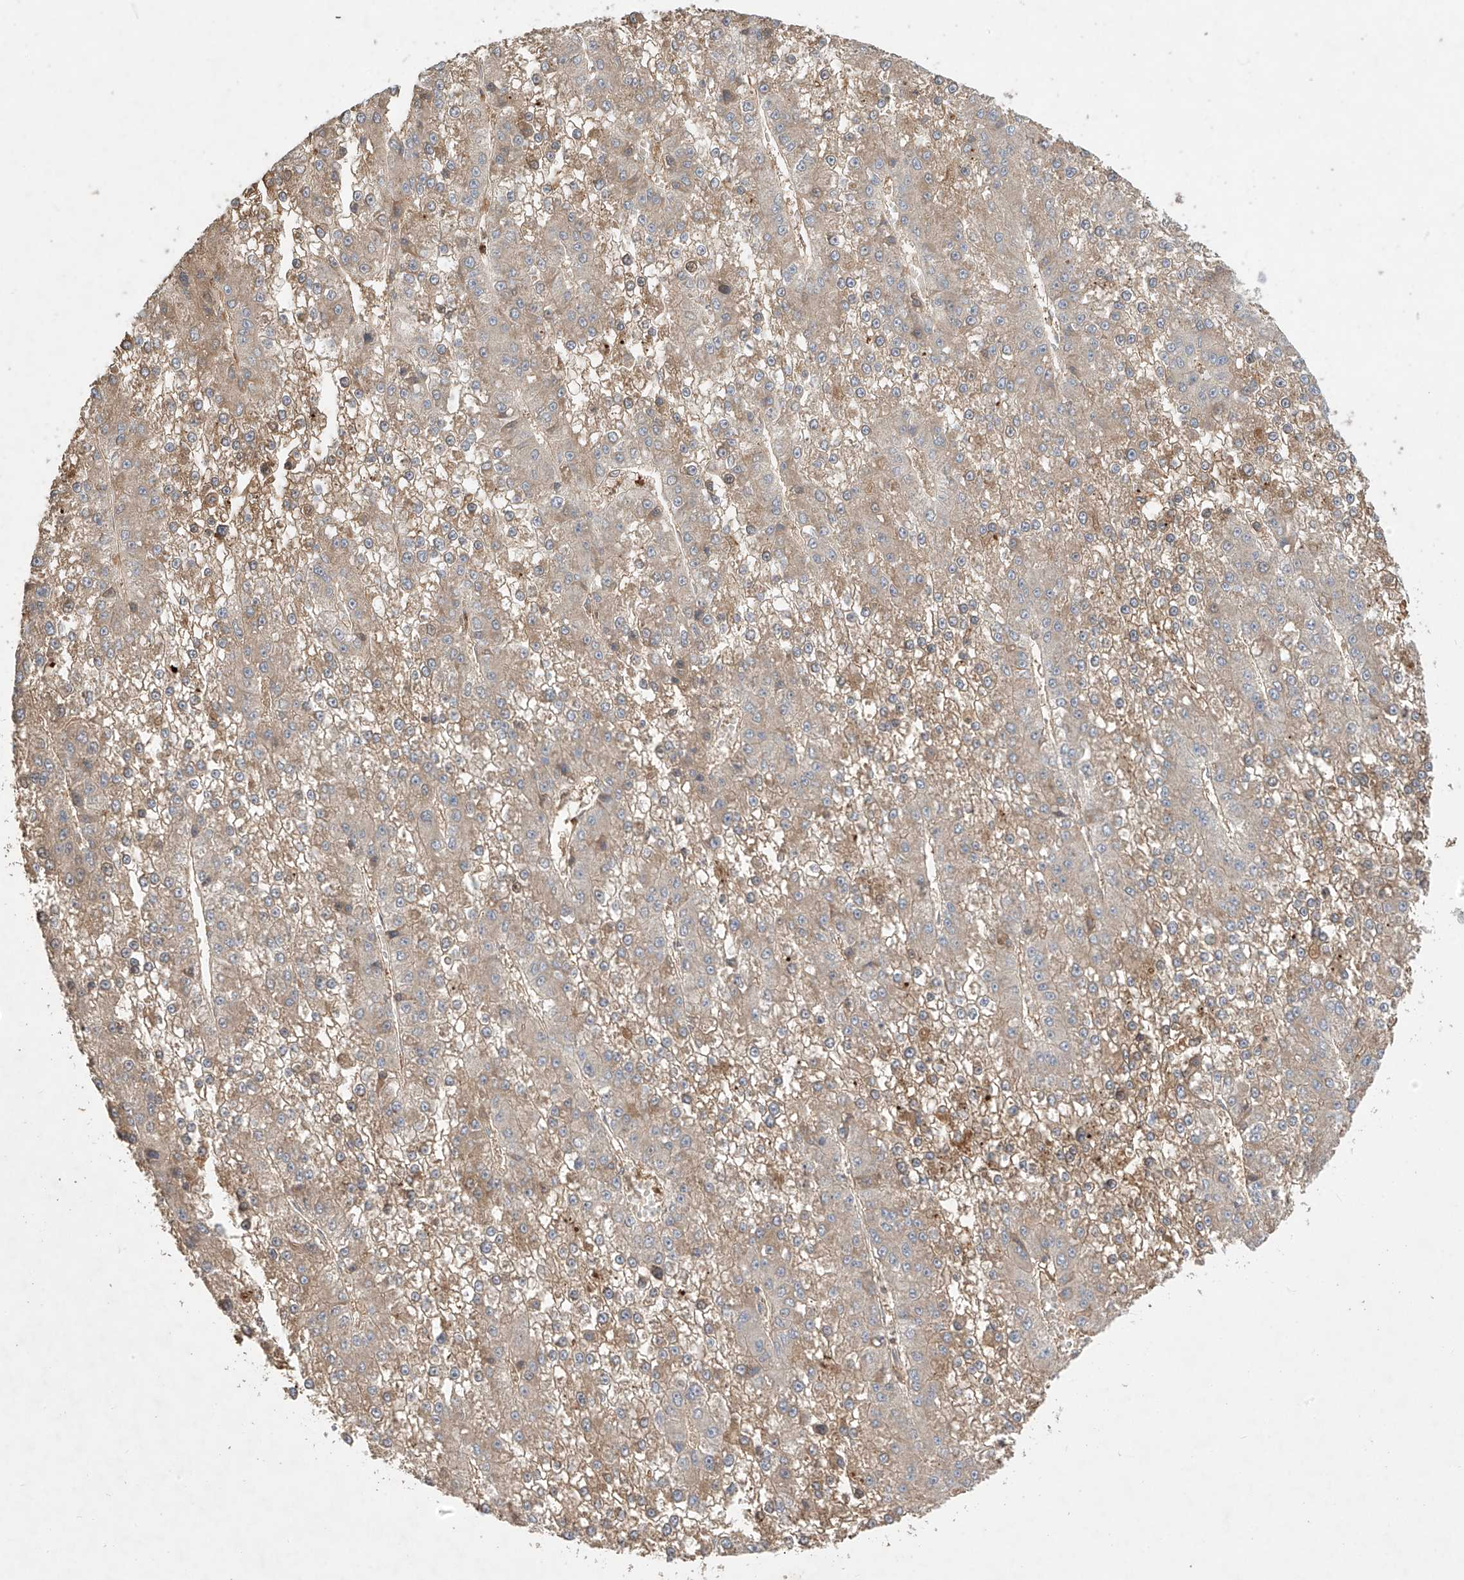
{"staining": {"intensity": "moderate", "quantity": "25%-75%", "location": "cytoplasmic/membranous"}, "tissue": "liver cancer", "cell_type": "Tumor cells", "image_type": "cancer", "snomed": [{"axis": "morphology", "description": "Carcinoma, Hepatocellular, NOS"}, {"axis": "topography", "description": "Liver"}], "caption": "Hepatocellular carcinoma (liver) stained with a brown dye displays moderate cytoplasmic/membranous positive expression in about 25%-75% of tumor cells.", "gene": "CACNA2D4", "patient": {"sex": "female", "age": 73}}